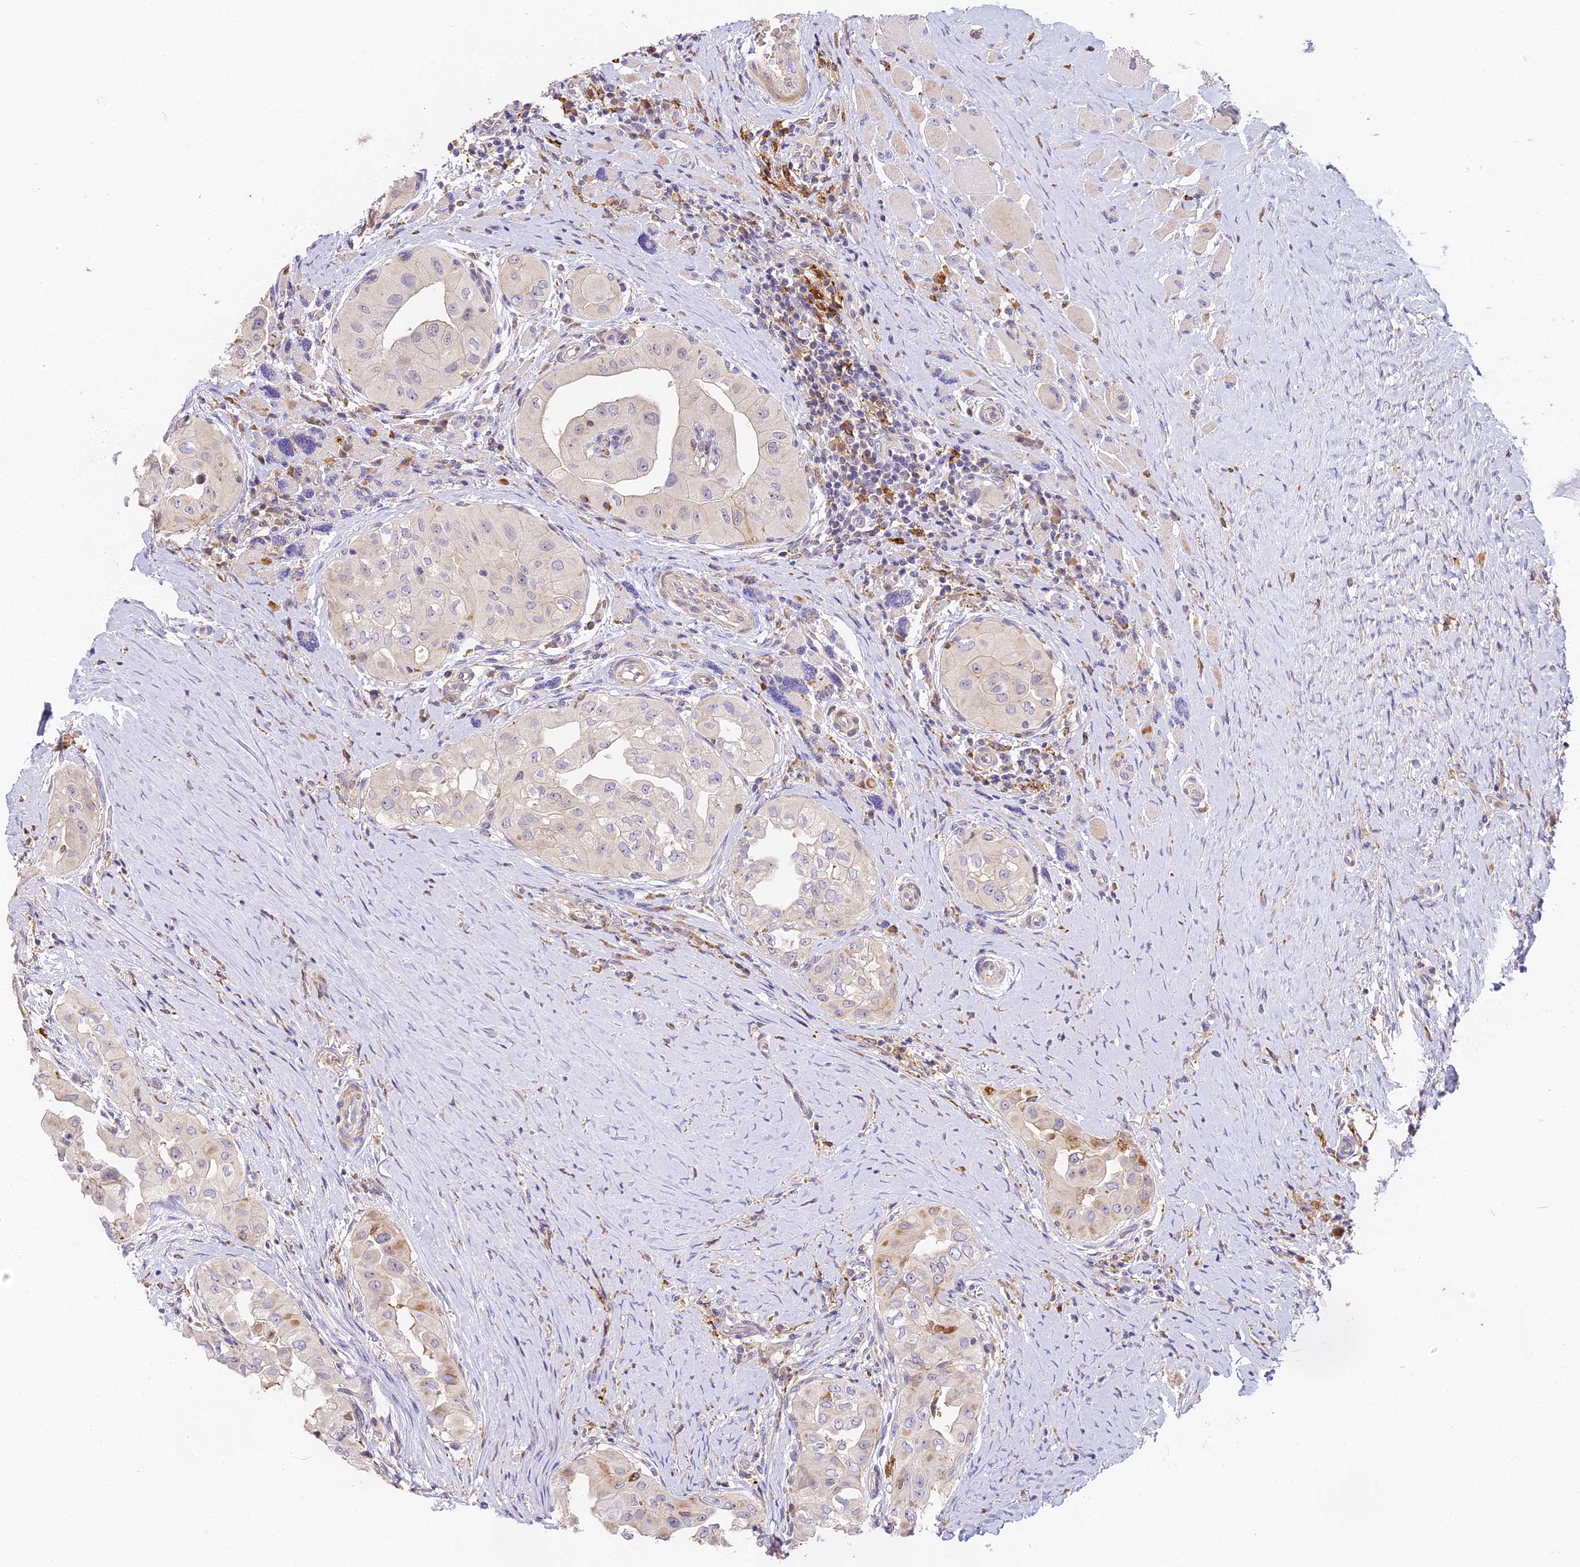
{"staining": {"intensity": "negative", "quantity": "none", "location": "none"}, "tissue": "thyroid cancer", "cell_type": "Tumor cells", "image_type": "cancer", "snomed": [{"axis": "morphology", "description": "Papillary adenocarcinoma, NOS"}, {"axis": "topography", "description": "Thyroid gland"}], "caption": "This is a image of immunohistochemistry staining of thyroid papillary adenocarcinoma, which shows no staining in tumor cells.", "gene": "NOD2", "patient": {"sex": "female", "age": 59}}